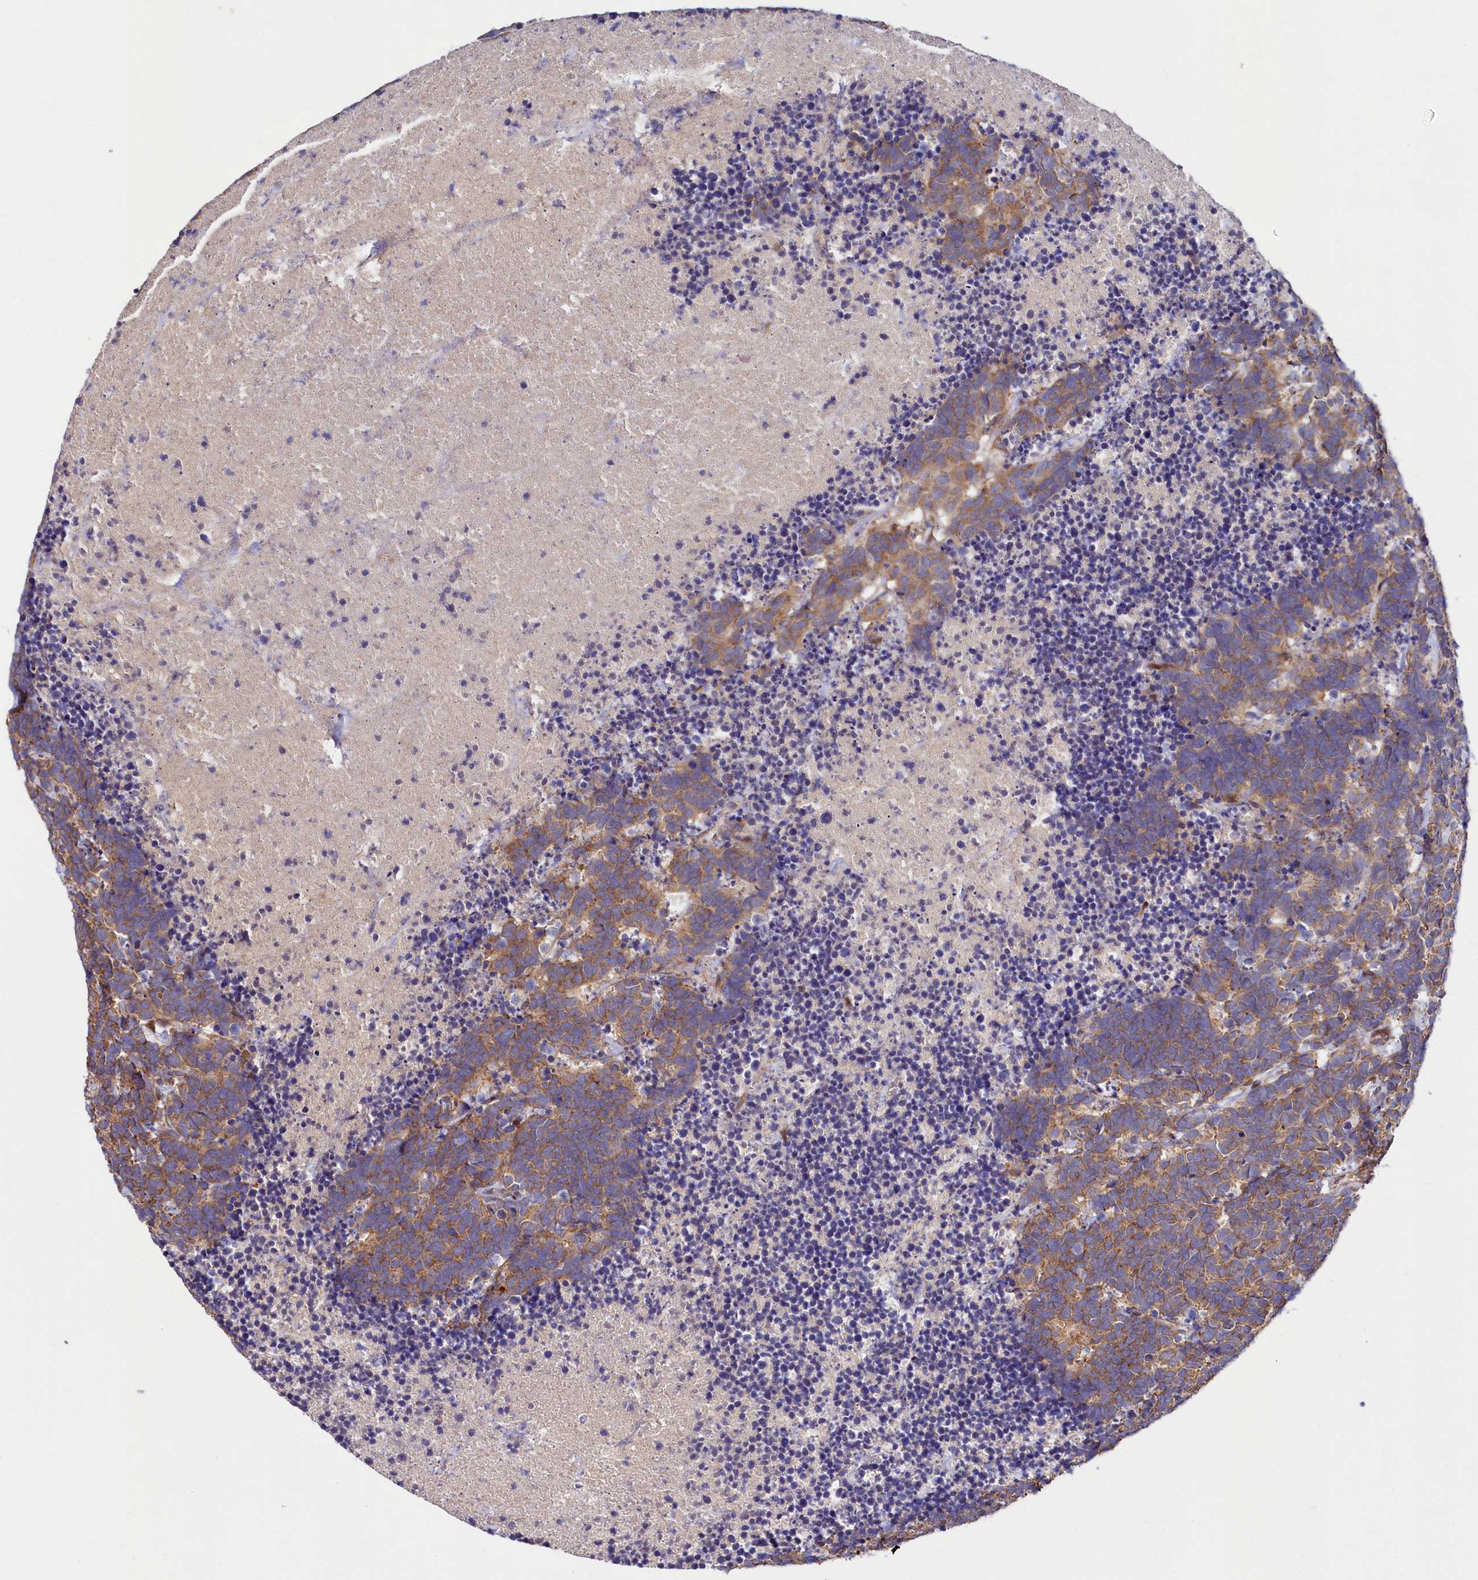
{"staining": {"intensity": "moderate", "quantity": ">75%", "location": "cytoplasmic/membranous"}, "tissue": "carcinoid", "cell_type": "Tumor cells", "image_type": "cancer", "snomed": [{"axis": "morphology", "description": "Carcinoma, NOS"}, {"axis": "morphology", "description": "Carcinoid, malignant, NOS"}, {"axis": "topography", "description": "Urinary bladder"}], "caption": "This is an image of immunohistochemistry staining of carcinoid (malignant), which shows moderate staining in the cytoplasmic/membranous of tumor cells.", "gene": "PDZRN3", "patient": {"sex": "male", "age": 57}}